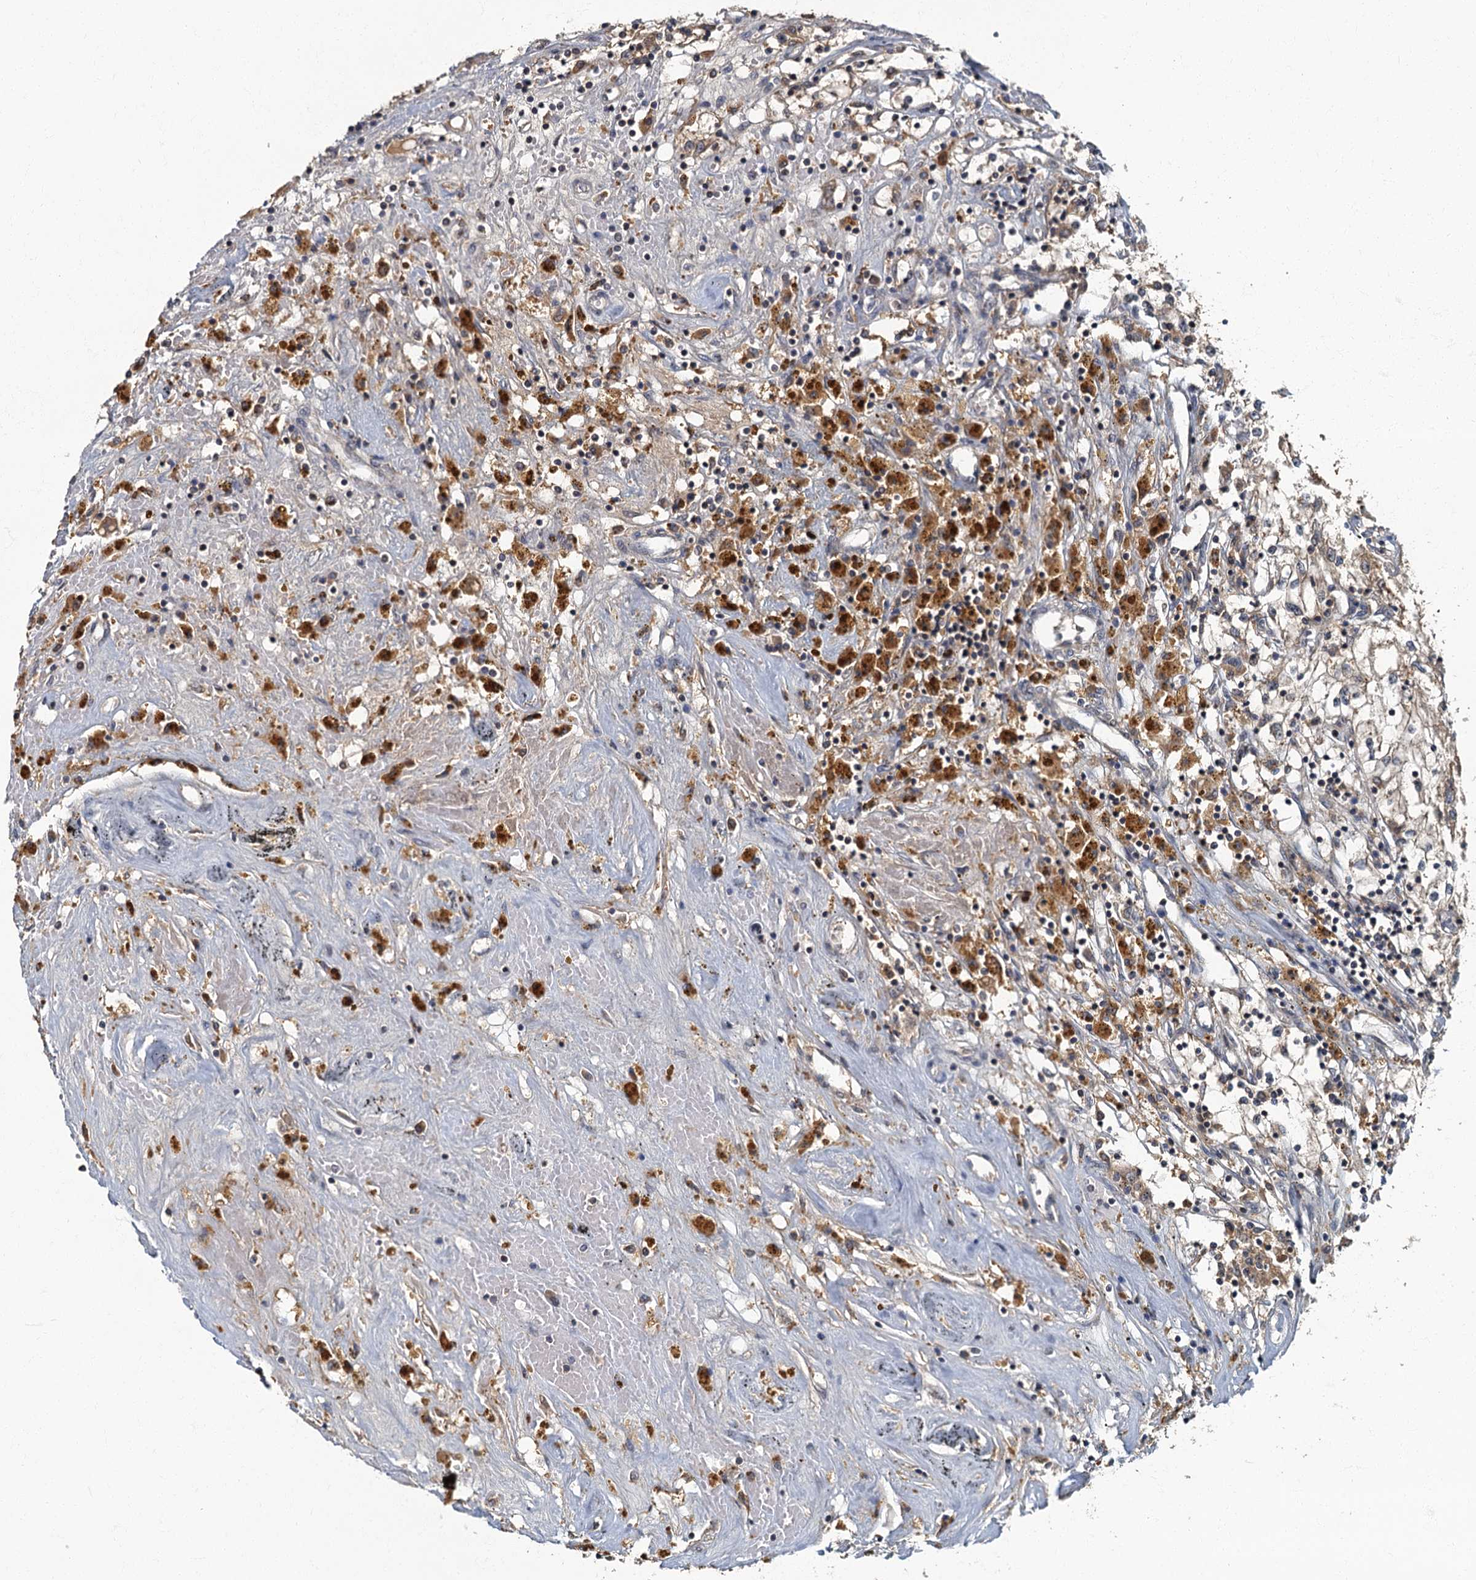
{"staining": {"intensity": "weak", "quantity": ">75%", "location": "cytoplasmic/membranous"}, "tissue": "renal cancer", "cell_type": "Tumor cells", "image_type": "cancer", "snomed": [{"axis": "morphology", "description": "Adenocarcinoma, NOS"}, {"axis": "topography", "description": "Kidney"}], "caption": "Renal adenocarcinoma stained with a brown dye exhibits weak cytoplasmic/membranous positive positivity in about >75% of tumor cells.", "gene": "WDCP", "patient": {"sex": "male", "age": 56}}